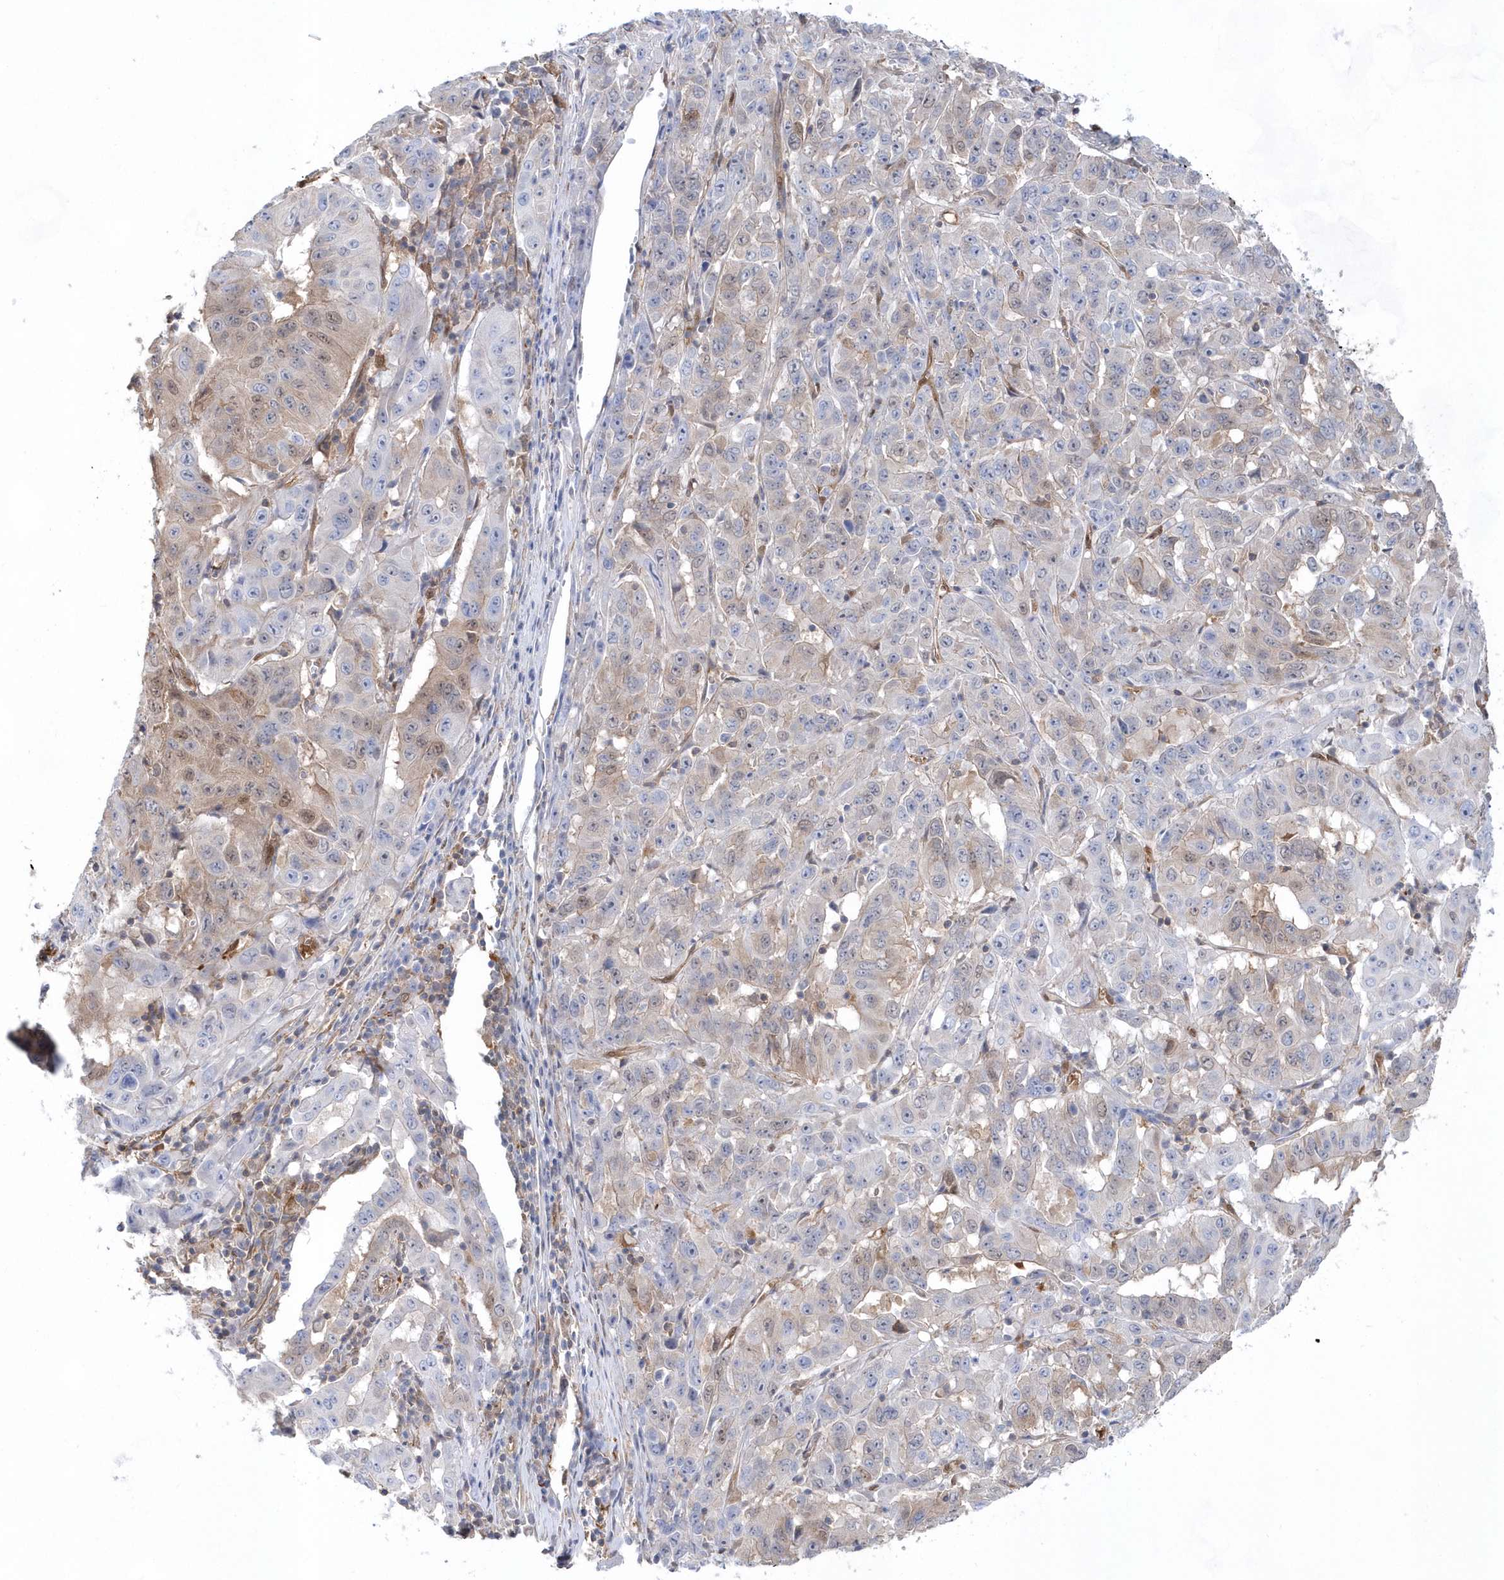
{"staining": {"intensity": "weak", "quantity": "<25%", "location": "cytoplasmic/membranous,nuclear"}, "tissue": "pancreatic cancer", "cell_type": "Tumor cells", "image_type": "cancer", "snomed": [{"axis": "morphology", "description": "Adenocarcinoma, NOS"}, {"axis": "topography", "description": "Pancreas"}], "caption": "This is a image of immunohistochemistry (IHC) staining of adenocarcinoma (pancreatic), which shows no positivity in tumor cells. The staining was performed using DAB to visualize the protein expression in brown, while the nuclei were stained in blue with hematoxylin (Magnification: 20x).", "gene": "BDH2", "patient": {"sex": "male", "age": 63}}